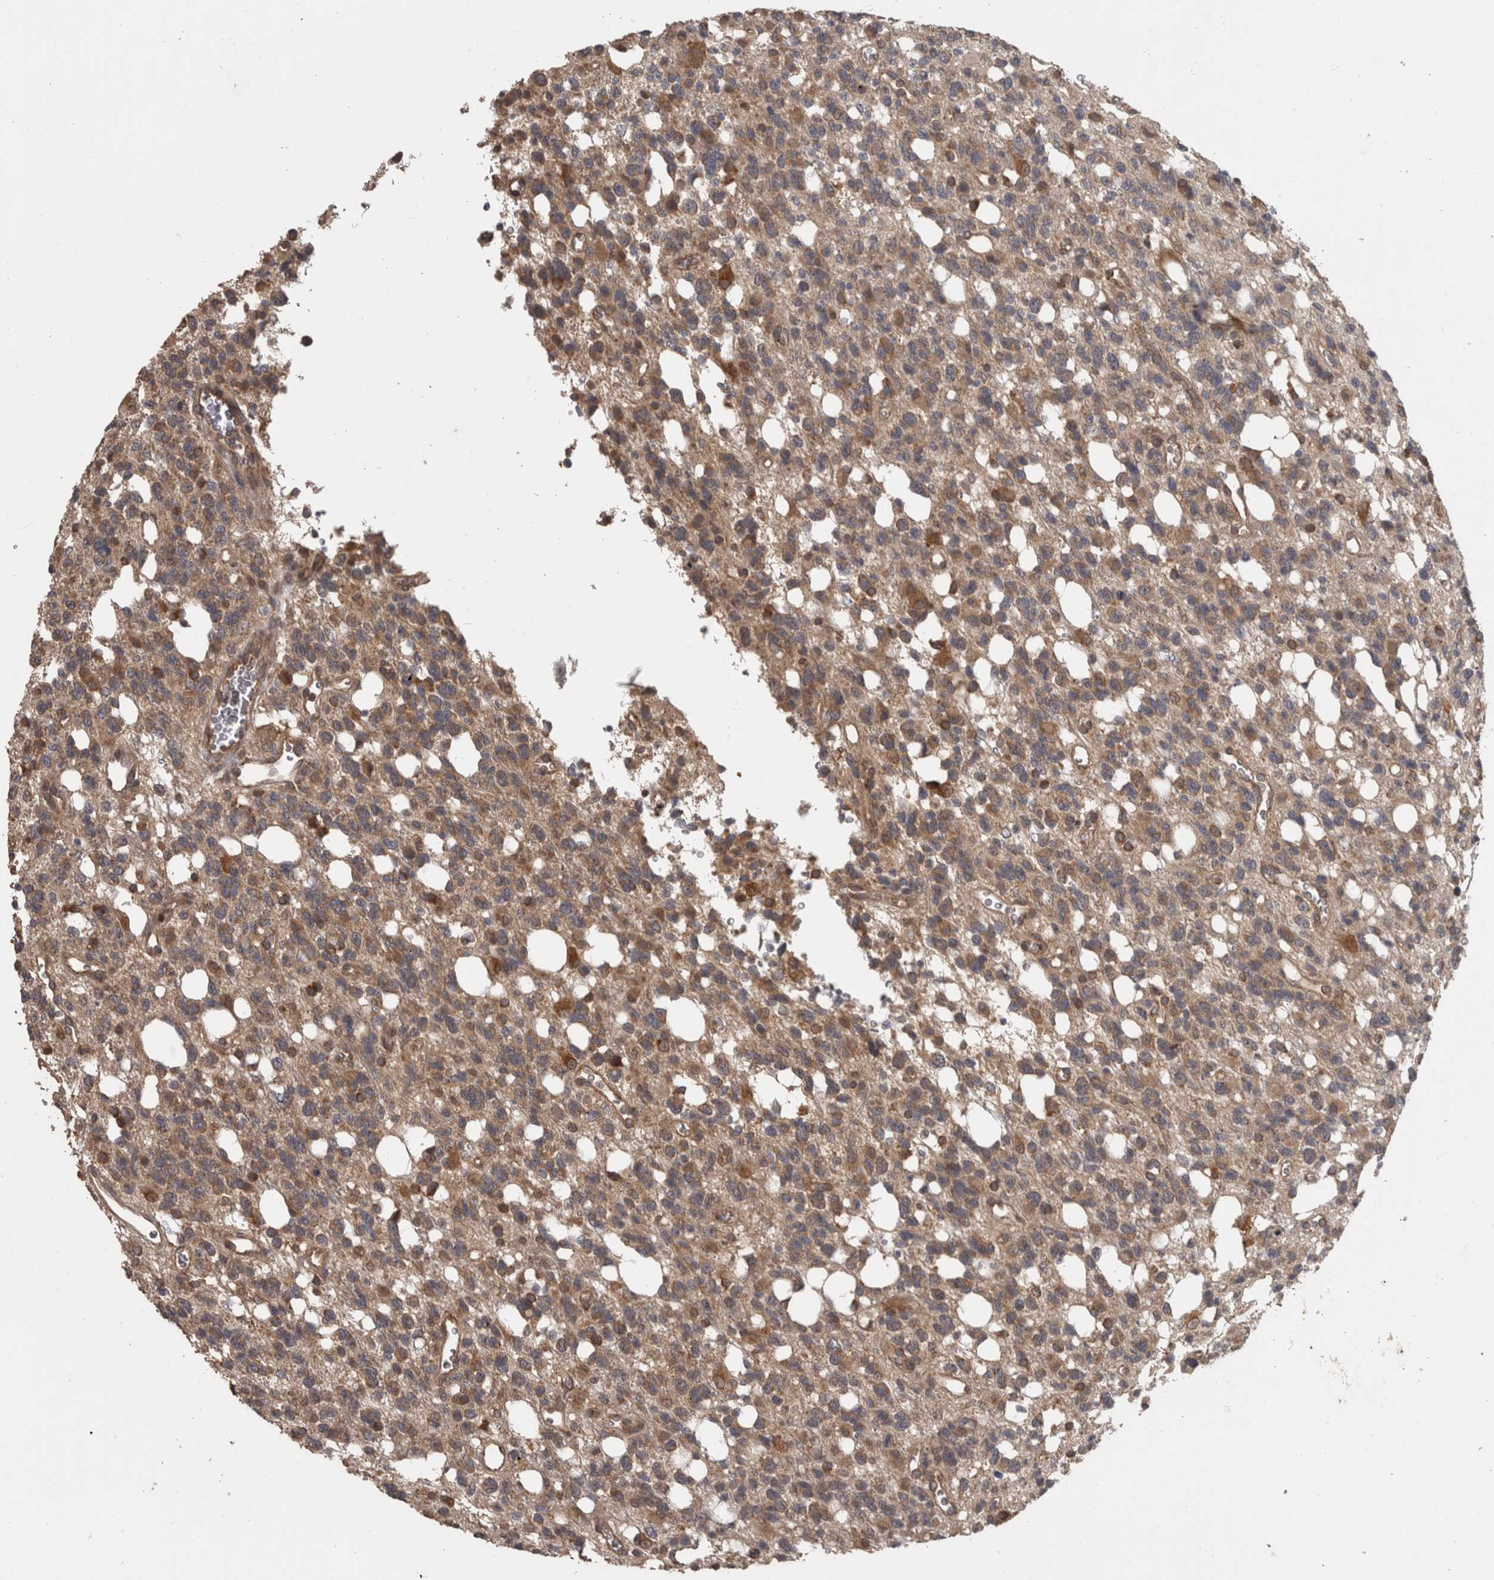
{"staining": {"intensity": "weak", "quantity": ">75%", "location": "cytoplasmic/membranous"}, "tissue": "glioma", "cell_type": "Tumor cells", "image_type": "cancer", "snomed": [{"axis": "morphology", "description": "Glioma, malignant, High grade"}, {"axis": "topography", "description": "Brain"}], "caption": "IHC histopathology image of malignant high-grade glioma stained for a protein (brown), which reveals low levels of weak cytoplasmic/membranous staining in approximately >75% of tumor cells.", "gene": "MICU3", "patient": {"sex": "female", "age": 62}}